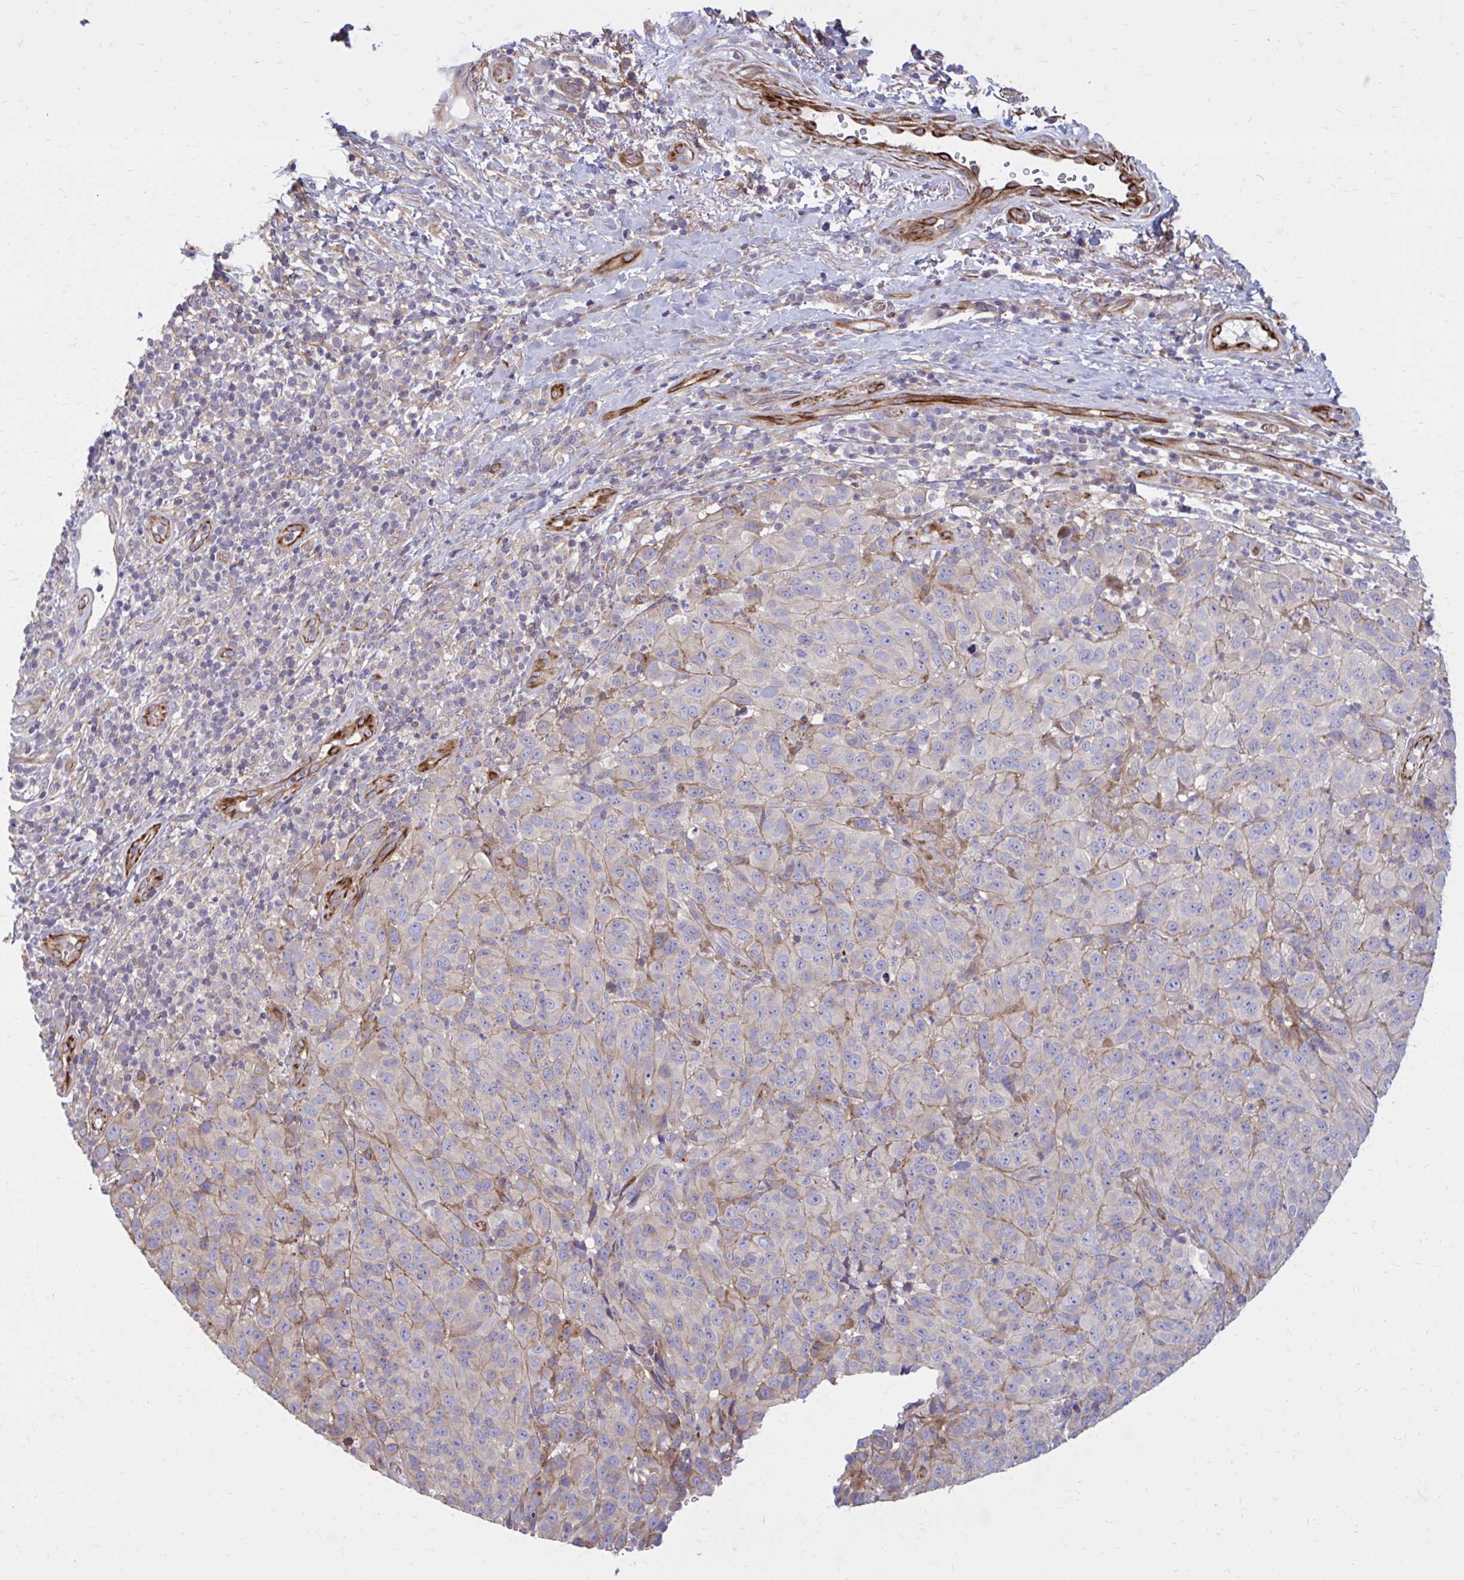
{"staining": {"intensity": "negative", "quantity": "none", "location": "none"}, "tissue": "melanoma", "cell_type": "Tumor cells", "image_type": "cancer", "snomed": [{"axis": "morphology", "description": "Malignant melanoma, NOS"}, {"axis": "topography", "description": "Skin"}], "caption": "Histopathology image shows no significant protein staining in tumor cells of malignant melanoma.", "gene": "FAP", "patient": {"sex": "male", "age": 85}}